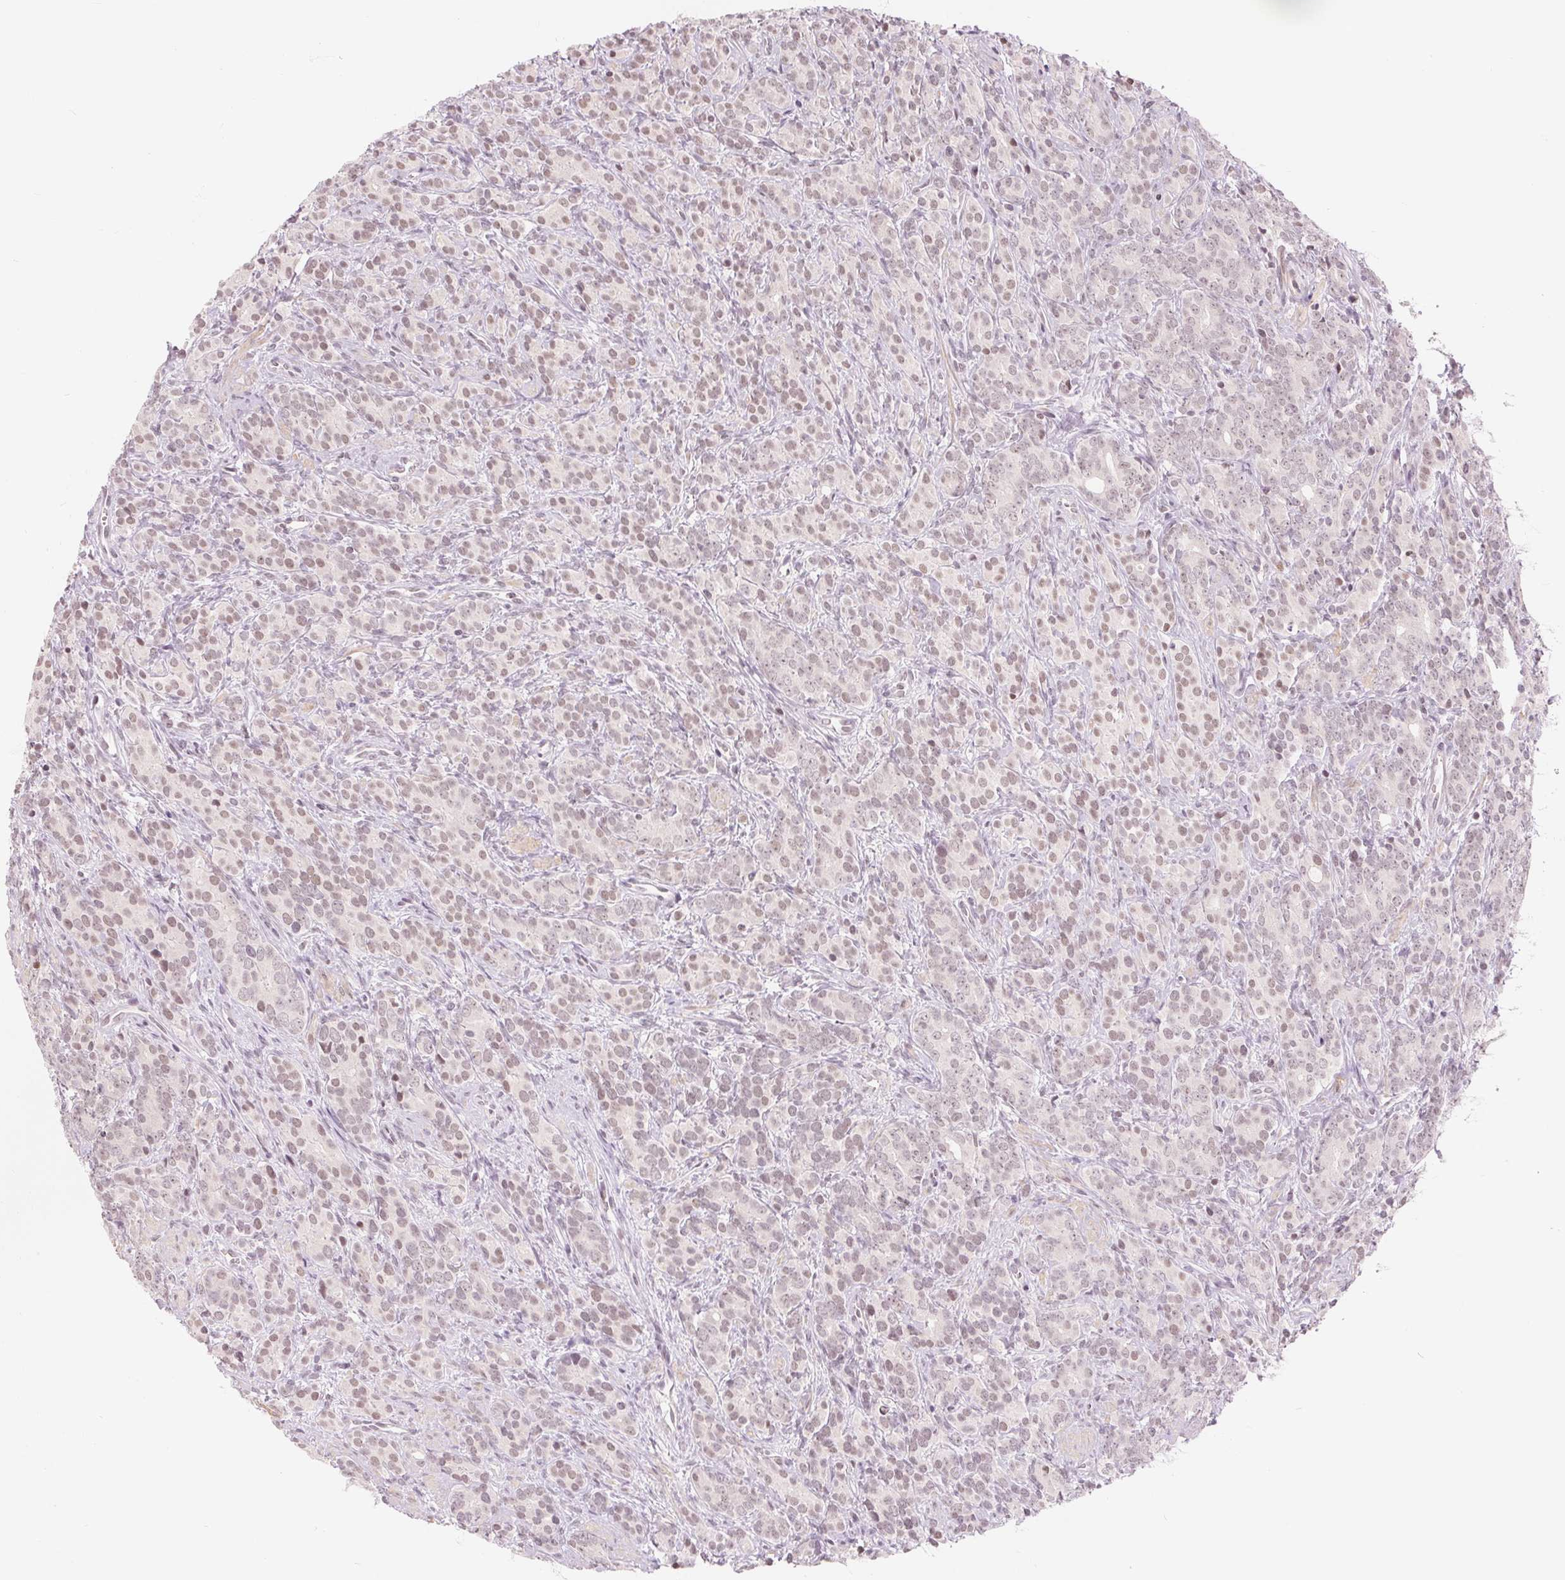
{"staining": {"intensity": "weak", "quantity": "25%-75%", "location": "nuclear"}, "tissue": "prostate cancer", "cell_type": "Tumor cells", "image_type": "cancer", "snomed": [{"axis": "morphology", "description": "Adenocarcinoma, High grade"}, {"axis": "topography", "description": "Prostate"}], "caption": "Prostate adenocarcinoma (high-grade) stained with DAB (3,3'-diaminobenzidine) immunohistochemistry reveals low levels of weak nuclear staining in approximately 25%-75% of tumor cells.", "gene": "DEK", "patient": {"sex": "male", "age": 84}}